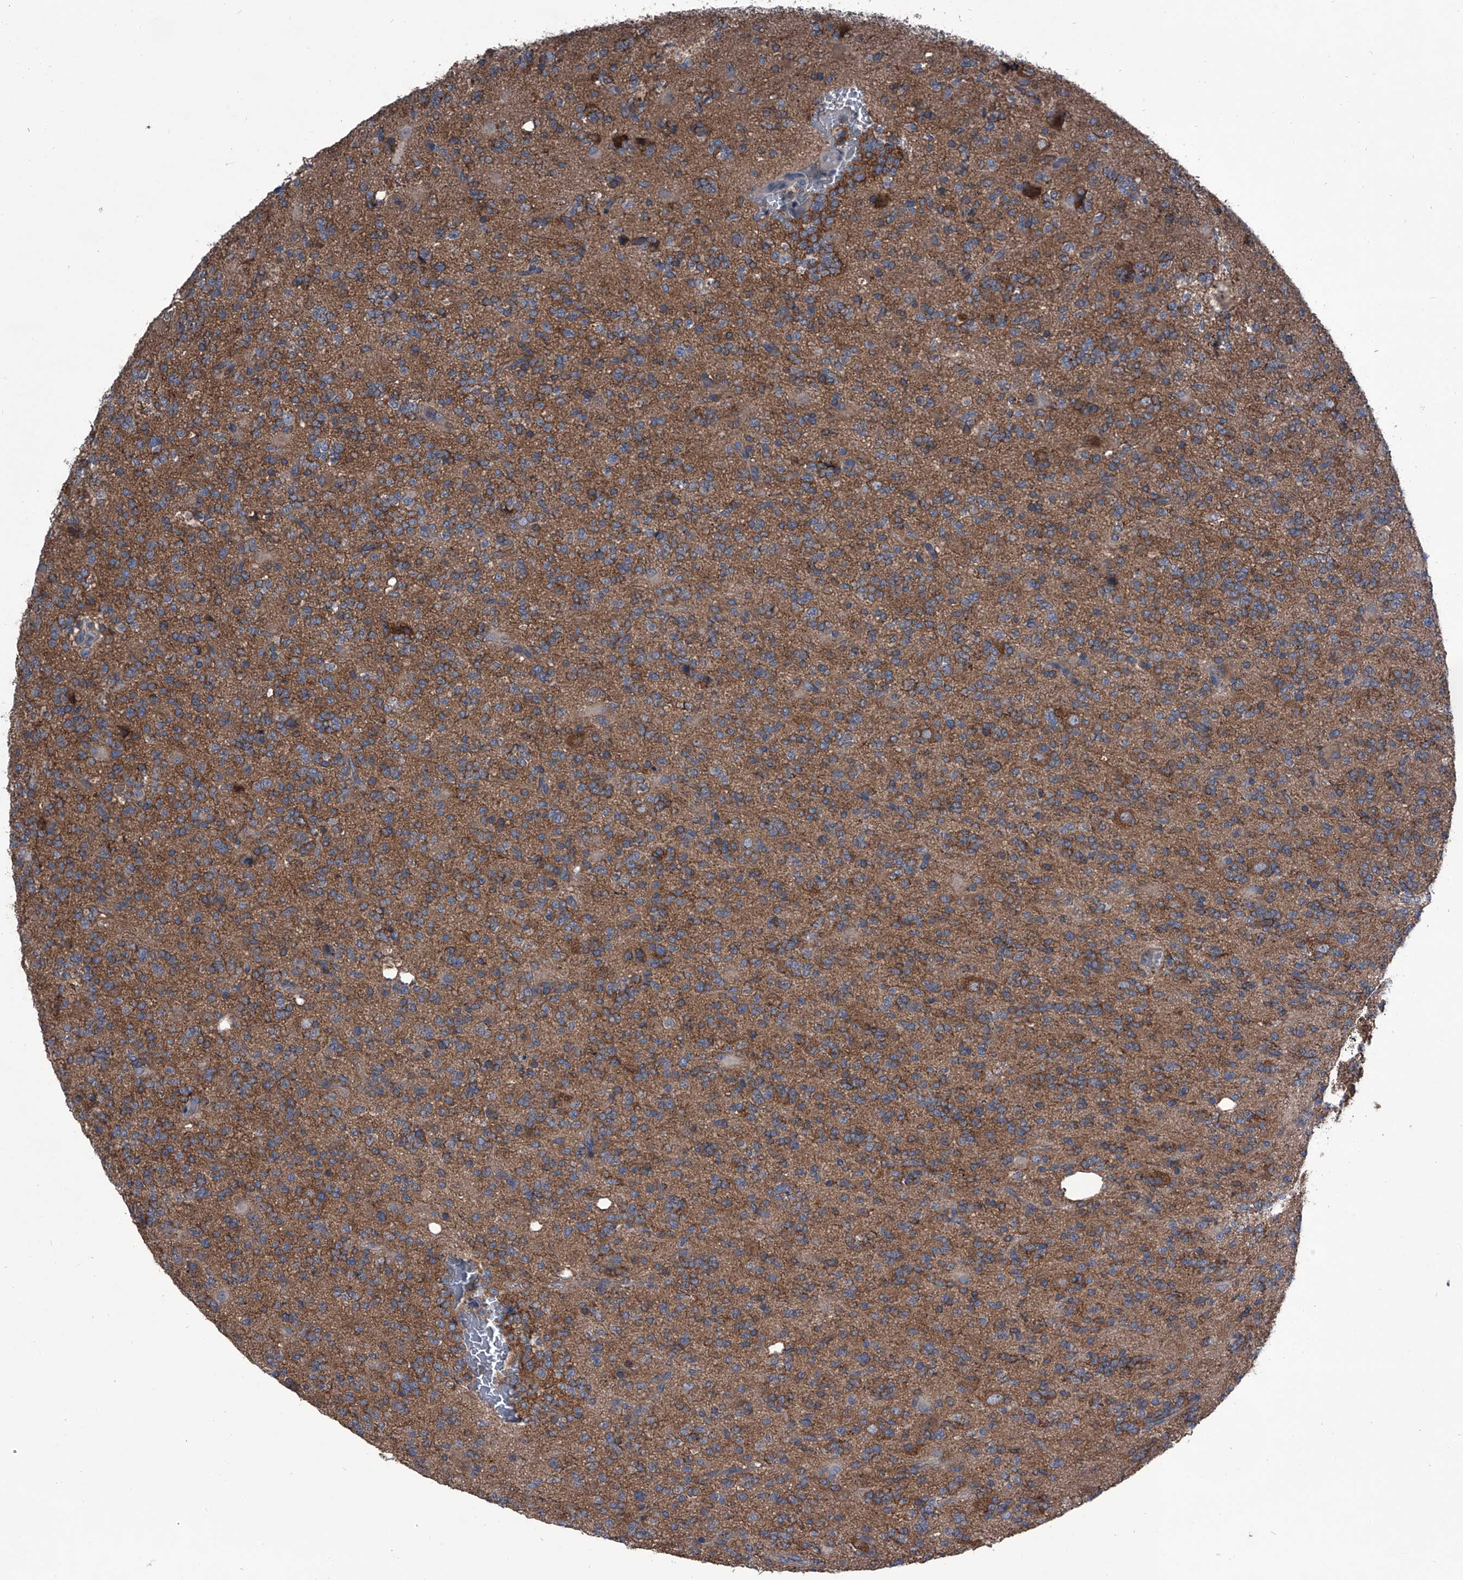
{"staining": {"intensity": "moderate", "quantity": ">75%", "location": "cytoplasmic/membranous"}, "tissue": "glioma", "cell_type": "Tumor cells", "image_type": "cancer", "snomed": [{"axis": "morphology", "description": "Glioma, malignant, High grade"}, {"axis": "topography", "description": "Brain"}], "caption": "This photomicrograph shows glioma stained with immunohistochemistry to label a protein in brown. The cytoplasmic/membranous of tumor cells show moderate positivity for the protein. Nuclei are counter-stained blue.", "gene": "PIP5K1A", "patient": {"sex": "female", "age": 62}}